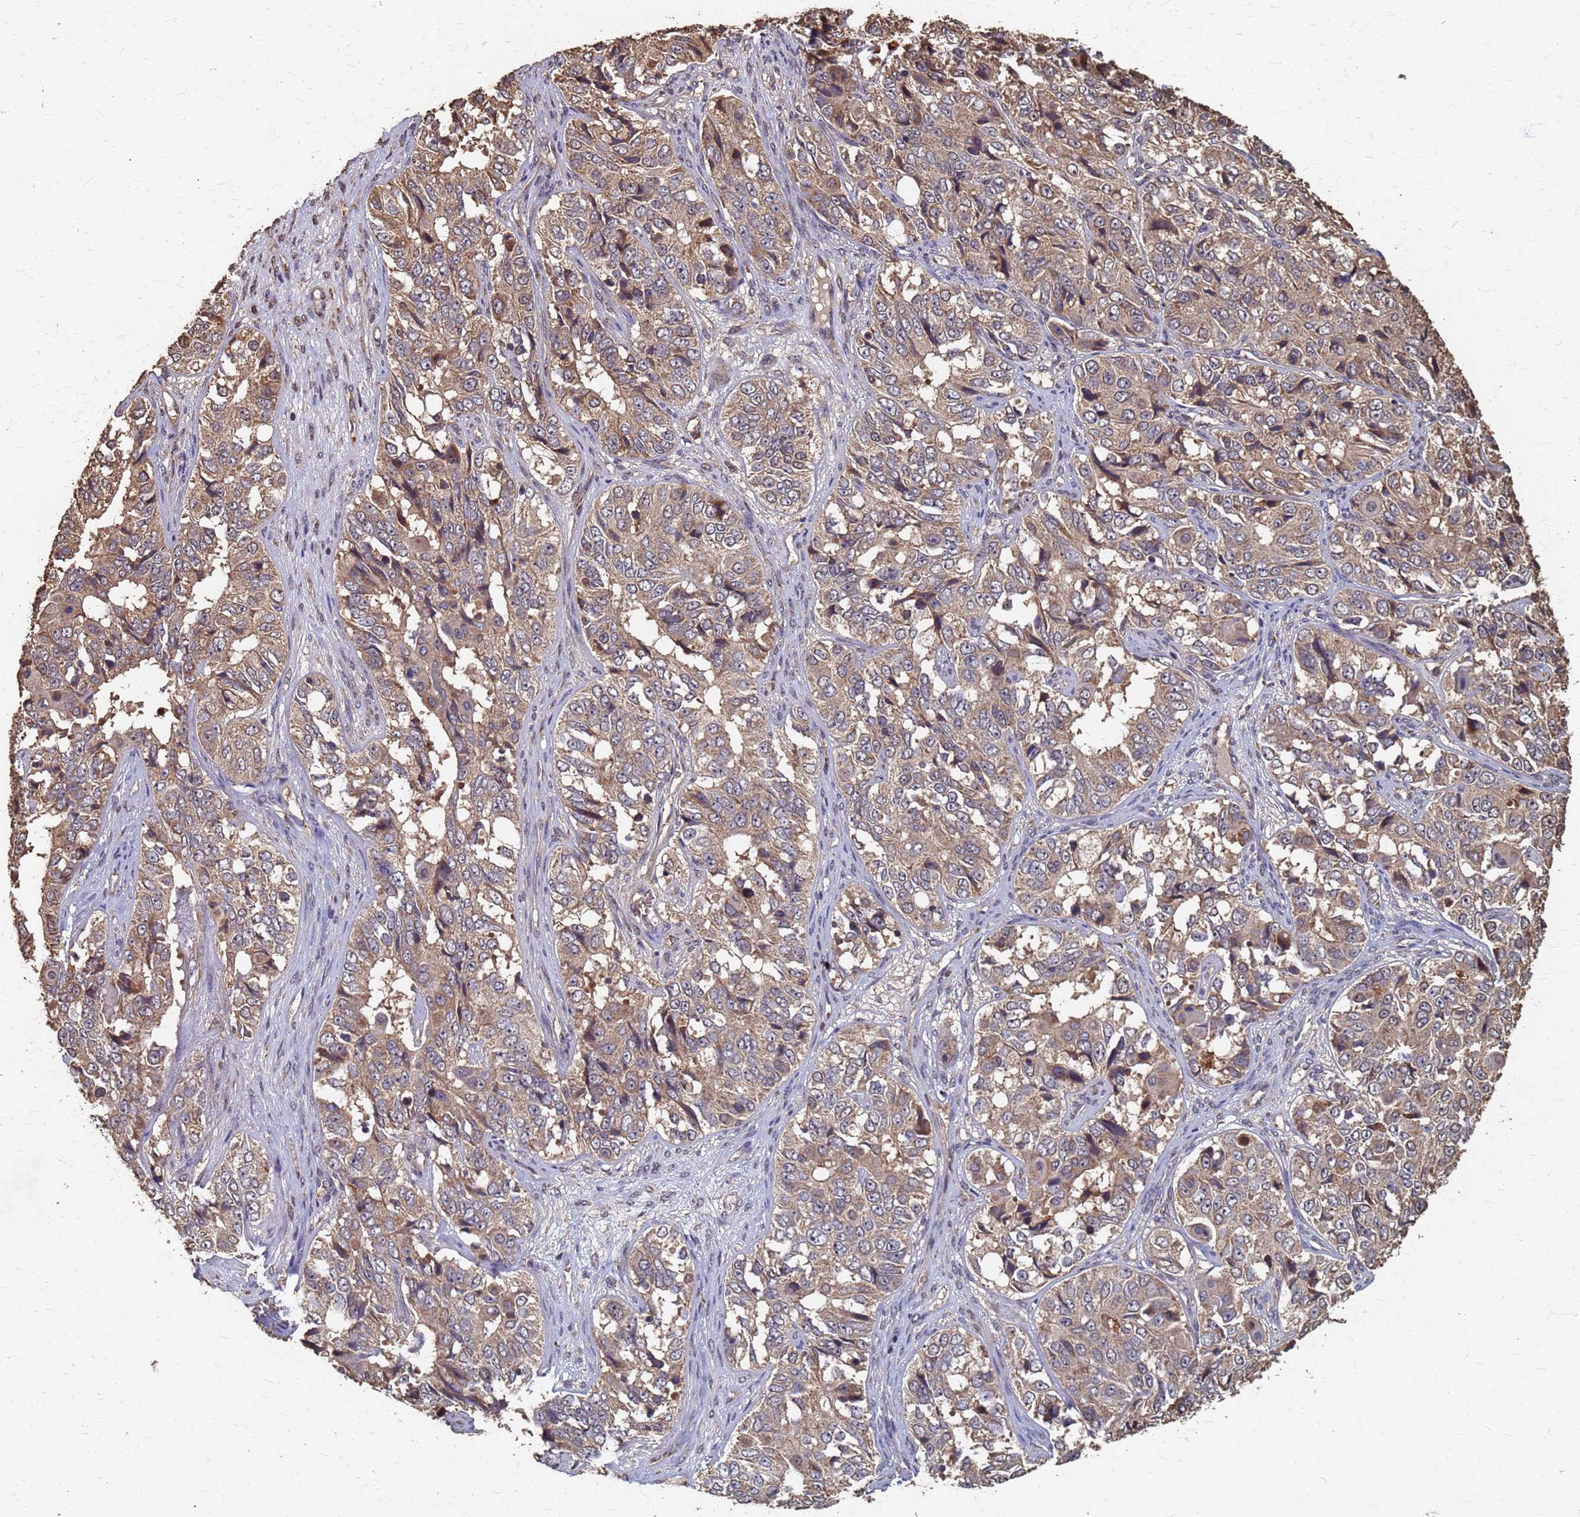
{"staining": {"intensity": "moderate", "quantity": ">75%", "location": "cytoplasmic/membranous"}, "tissue": "ovarian cancer", "cell_type": "Tumor cells", "image_type": "cancer", "snomed": [{"axis": "morphology", "description": "Carcinoma, endometroid"}, {"axis": "topography", "description": "Ovary"}], "caption": "Tumor cells exhibit moderate cytoplasmic/membranous expression in about >75% of cells in endometroid carcinoma (ovarian).", "gene": "DPH5", "patient": {"sex": "female", "age": 51}}